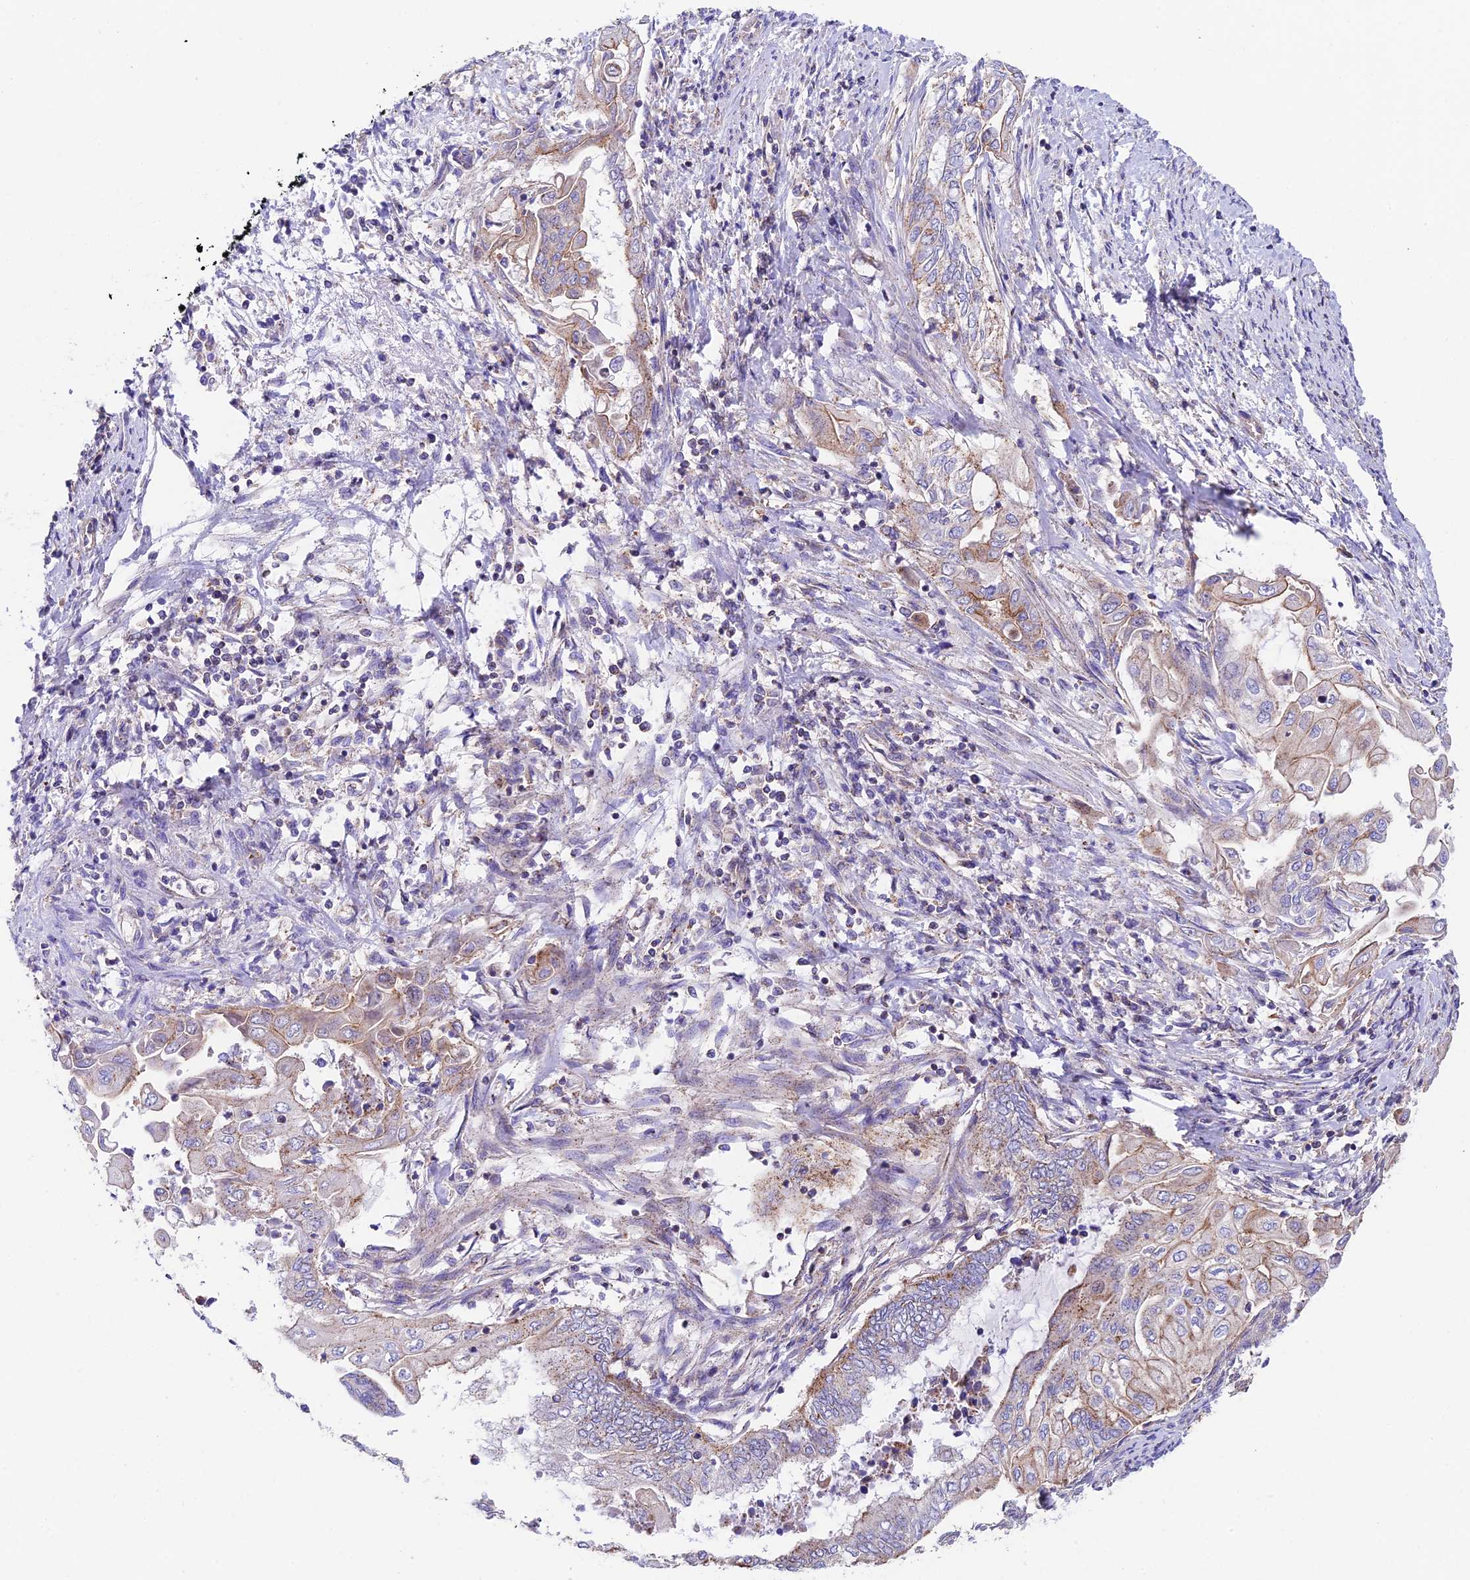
{"staining": {"intensity": "moderate", "quantity": "25%-75%", "location": "cytoplasmic/membranous"}, "tissue": "endometrial cancer", "cell_type": "Tumor cells", "image_type": "cancer", "snomed": [{"axis": "morphology", "description": "Adenocarcinoma, NOS"}, {"axis": "topography", "description": "Uterus"}, {"axis": "topography", "description": "Endometrium"}], "caption": "Endometrial cancer was stained to show a protein in brown. There is medium levels of moderate cytoplasmic/membranous expression in about 25%-75% of tumor cells. (brown staining indicates protein expression, while blue staining denotes nuclei).", "gene": "QRFP", "patient": {"sex": "female", "age": 70}}